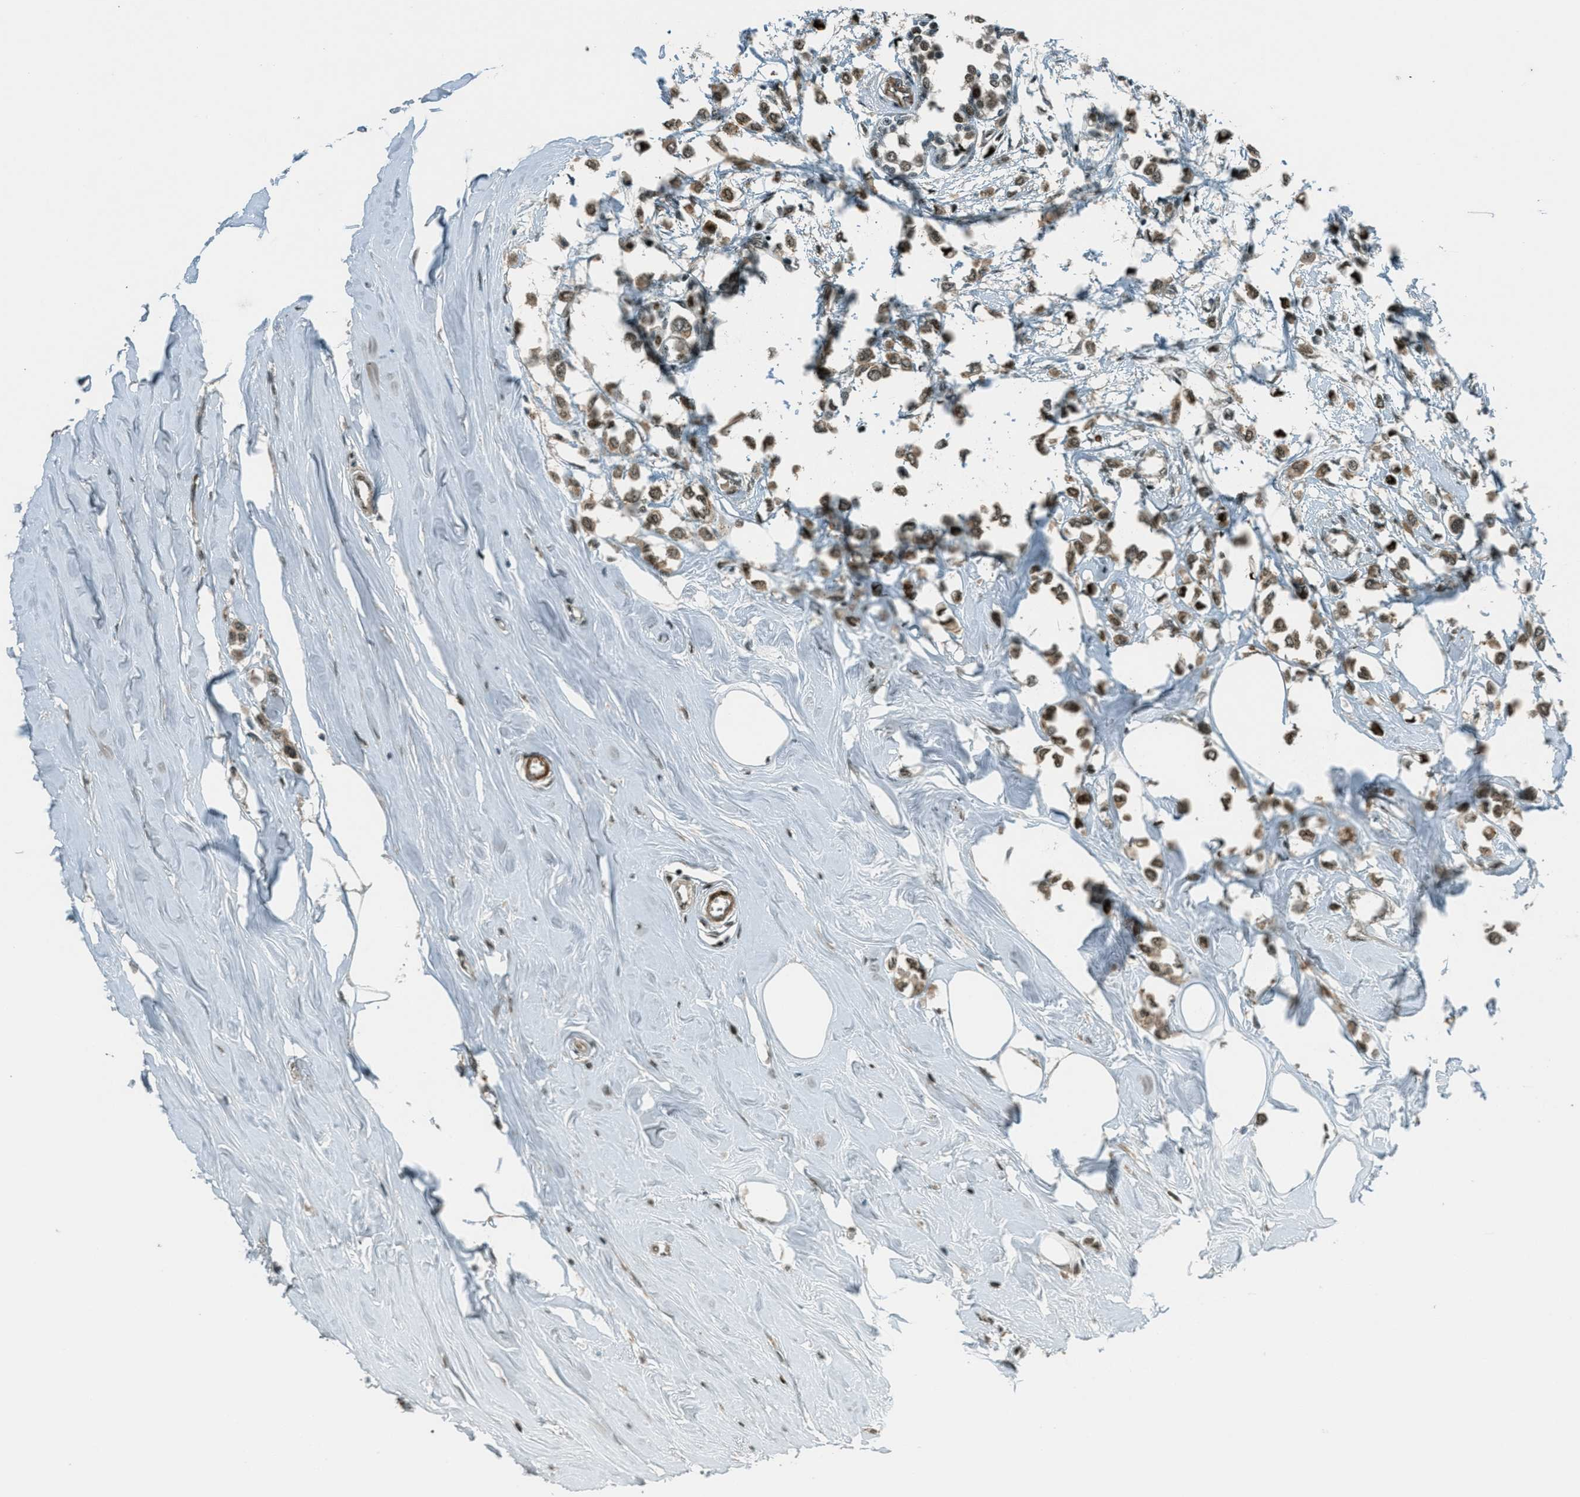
{"staining": {"intensity": "moderate", "quantity": ">75%", "location": "cytoplasmic/membranous,nuclear"}, "tissue": "breast cancer", "cell_type": "Tumor cells", "image_type": "cancer", "snomed": [{"axis": "morphology", "description": "Lobular carcinoma"}, {"axis": "topography", "description": "Breast"}], "caption": "IHC of breast lobular carcinoma shows medium levels of moderate cytoplasmic/membranous and nuclear staining in about >75% of tumor cells.", "gene": "FOXM1", "patient": {"sex": "female", "age": 51}}